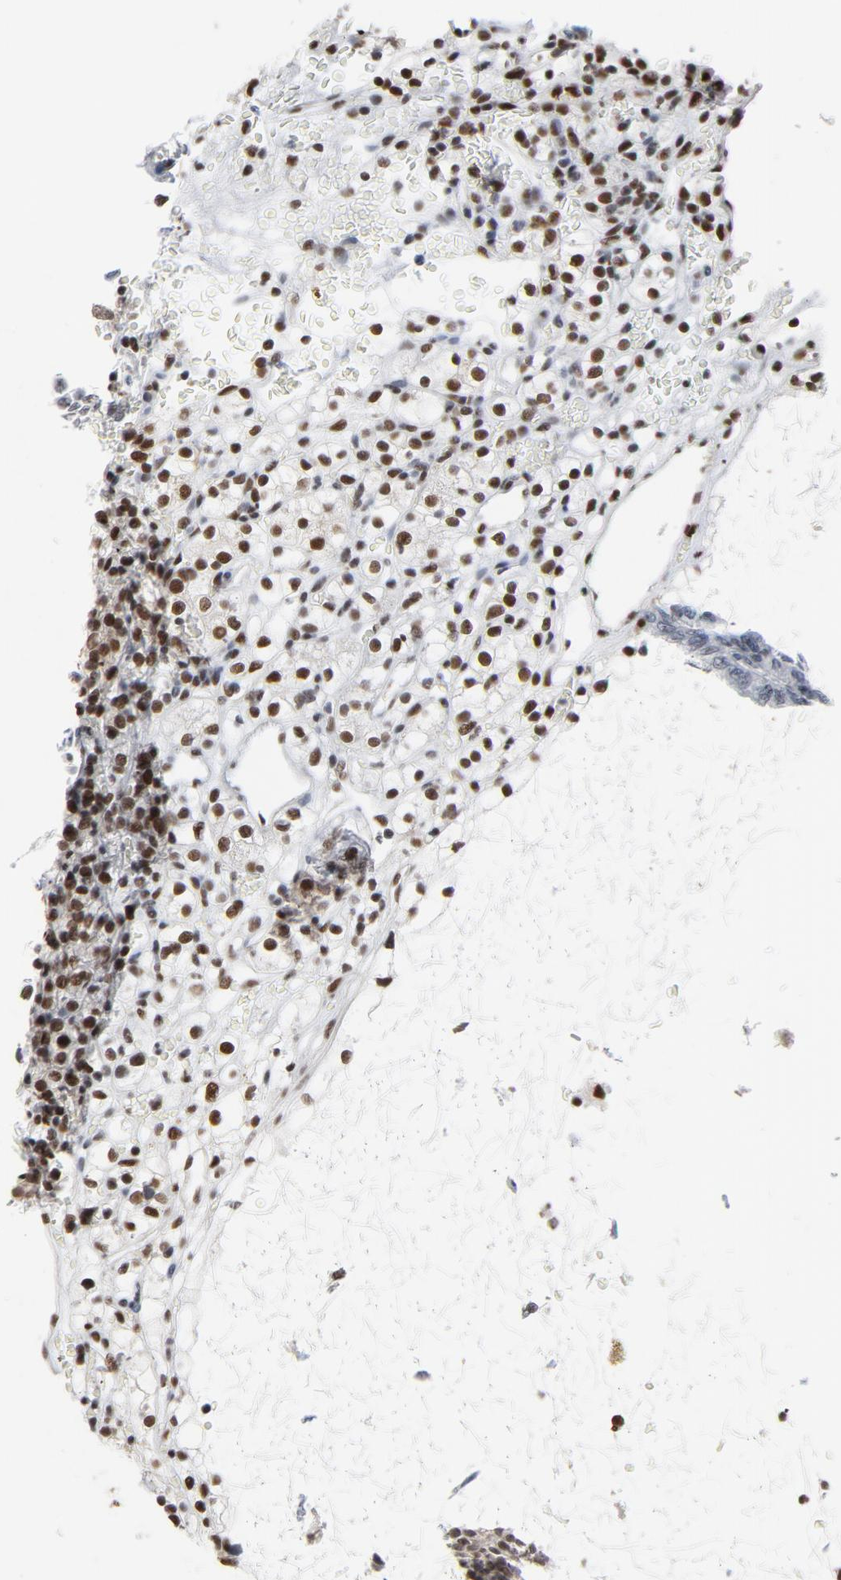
{"staining": {"intensity": "strong", "quantity": ">75%", "location": "nuclear"}, "tissue": "renal cancer", "cell_type": "Tumor cells", "image_type": "cancer", "snomed": [{"axis": "morphology", "description": "Adenocarcinoma, NOS"}, {"axis": "topography", "description": "Kidney"}], "caption": "Immunohistochemistry photomicrograph of neoplastic tissue: adenocarcinoma (renal) stained using immunohistochemistry exhibits high levels of strong protein expression localized specifically in the nuclear of tumor cells, appearing as a nuclear brown color.", "gene": "MRE11", "patient": {"sex": "female", "age": 60}}